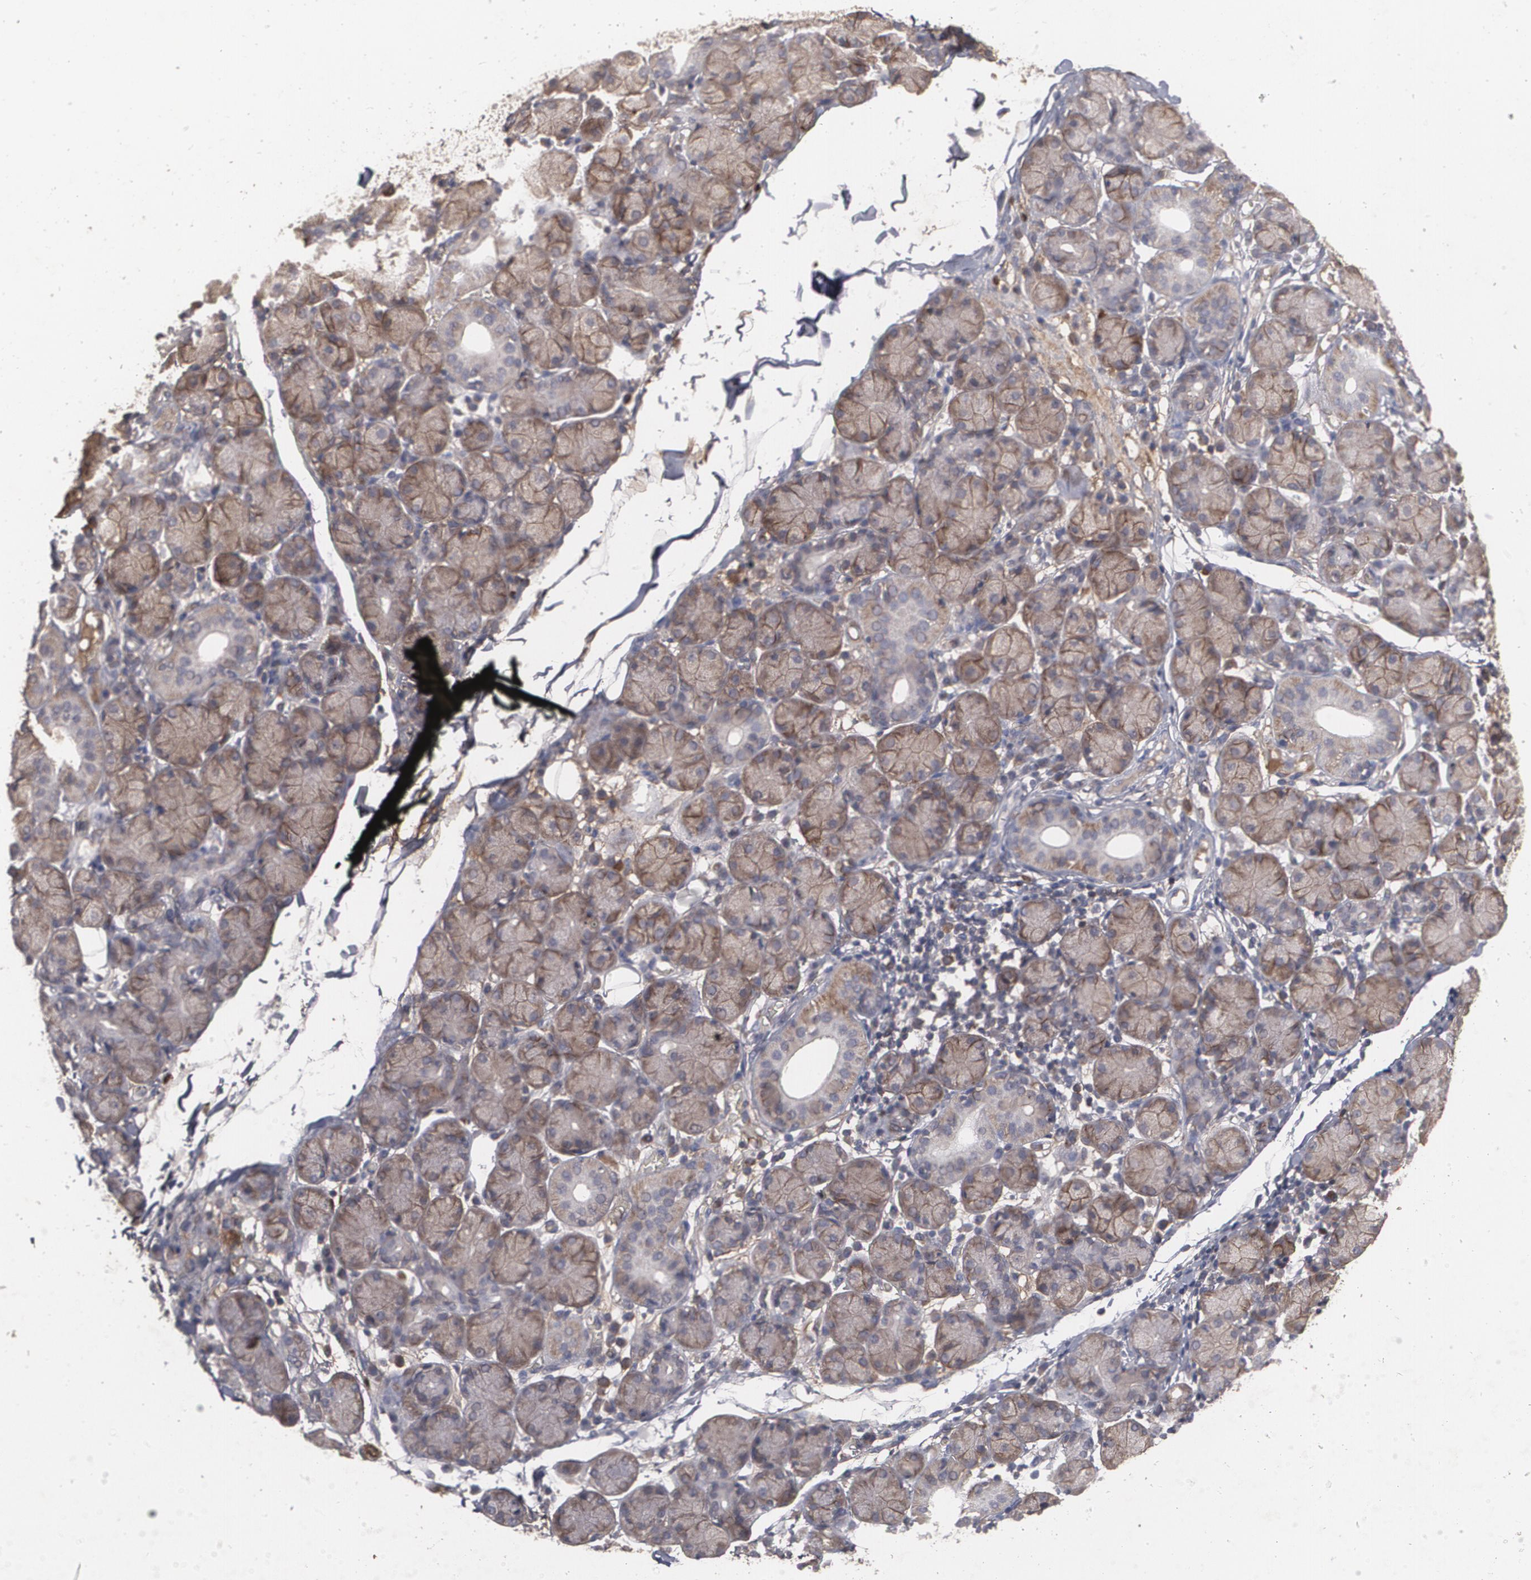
{"staining": {"intensity": "strong", "quantity": ">75%", "location": "cytoplasmic/membranous"}, "tissue": "salivary gland", "cell_type": "Glandular cells", "image_type": "normal", "snomed": [{"axis": "morphology", "description": "Normal tissue, NOS"}, {"axis": "topography", "description": "Salivary gland"}], "caption": "Strong cytoplasmic/membranous positivity for a protein is appreciated in about >75% of glandular cells of benign salivary gland using immunohistochemistry.", "gene": "ARF6", "patient": {"sex": "female", "age": 24}}